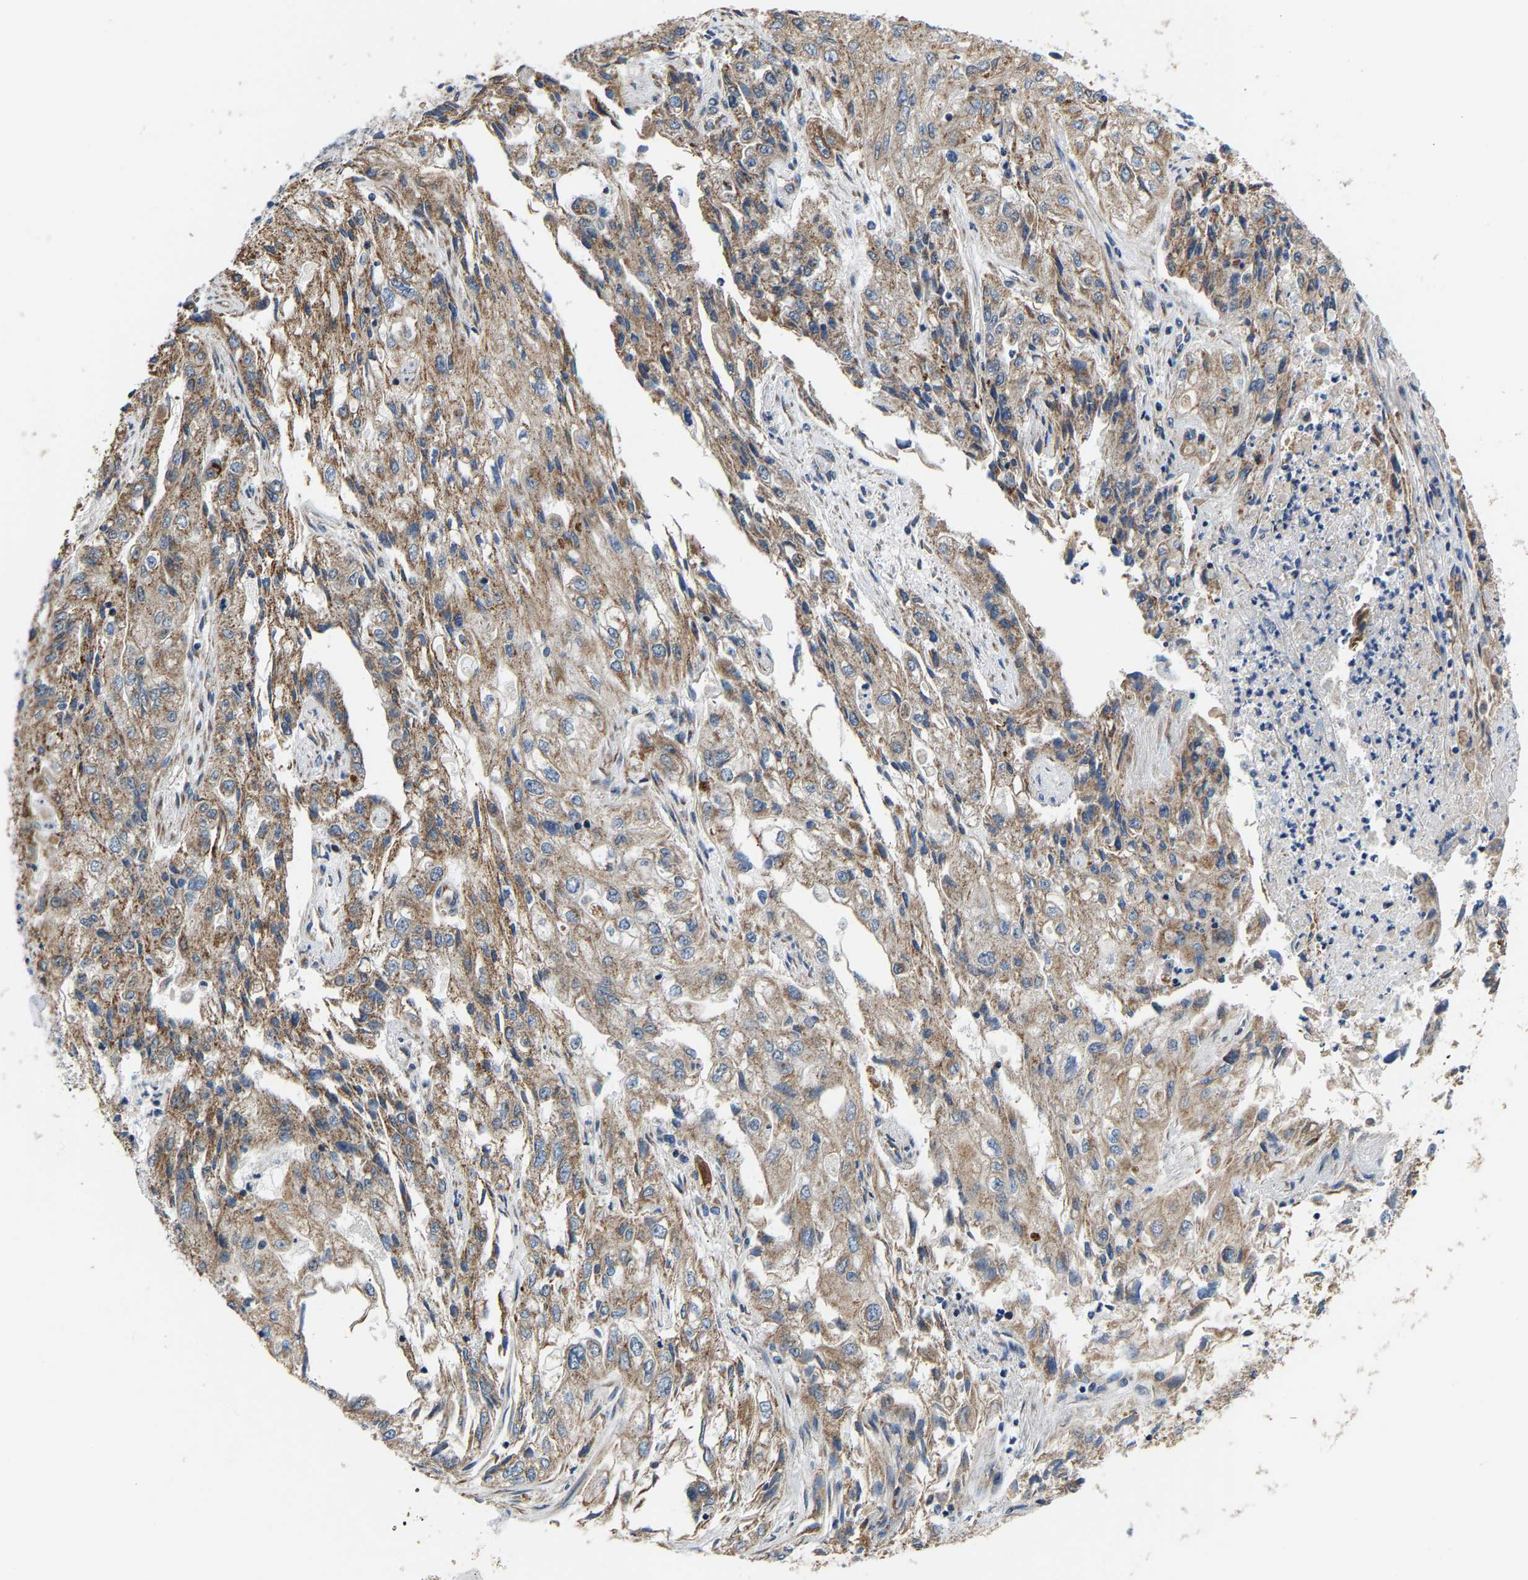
{"staining": {"intensity": "moderate", "quantity": ">75%", "location": "cytoplasmic/membranous"}, "tissue": "endometrial cancer", "cell_type": "Tumor cells", "image_type": "cancer", "snomed": [{"axis": "morphology", "description": "Adenocarcinoma, NOS"}, {"axis": "topography", "description": "Endometrium"}], "caption": "Moderate cytoplasmic/membranous staining is present in about >75% of tumor cells in endometrial cancer.", "gene": "TMEM168", "patient": {"sex": "female", "age": 49}}